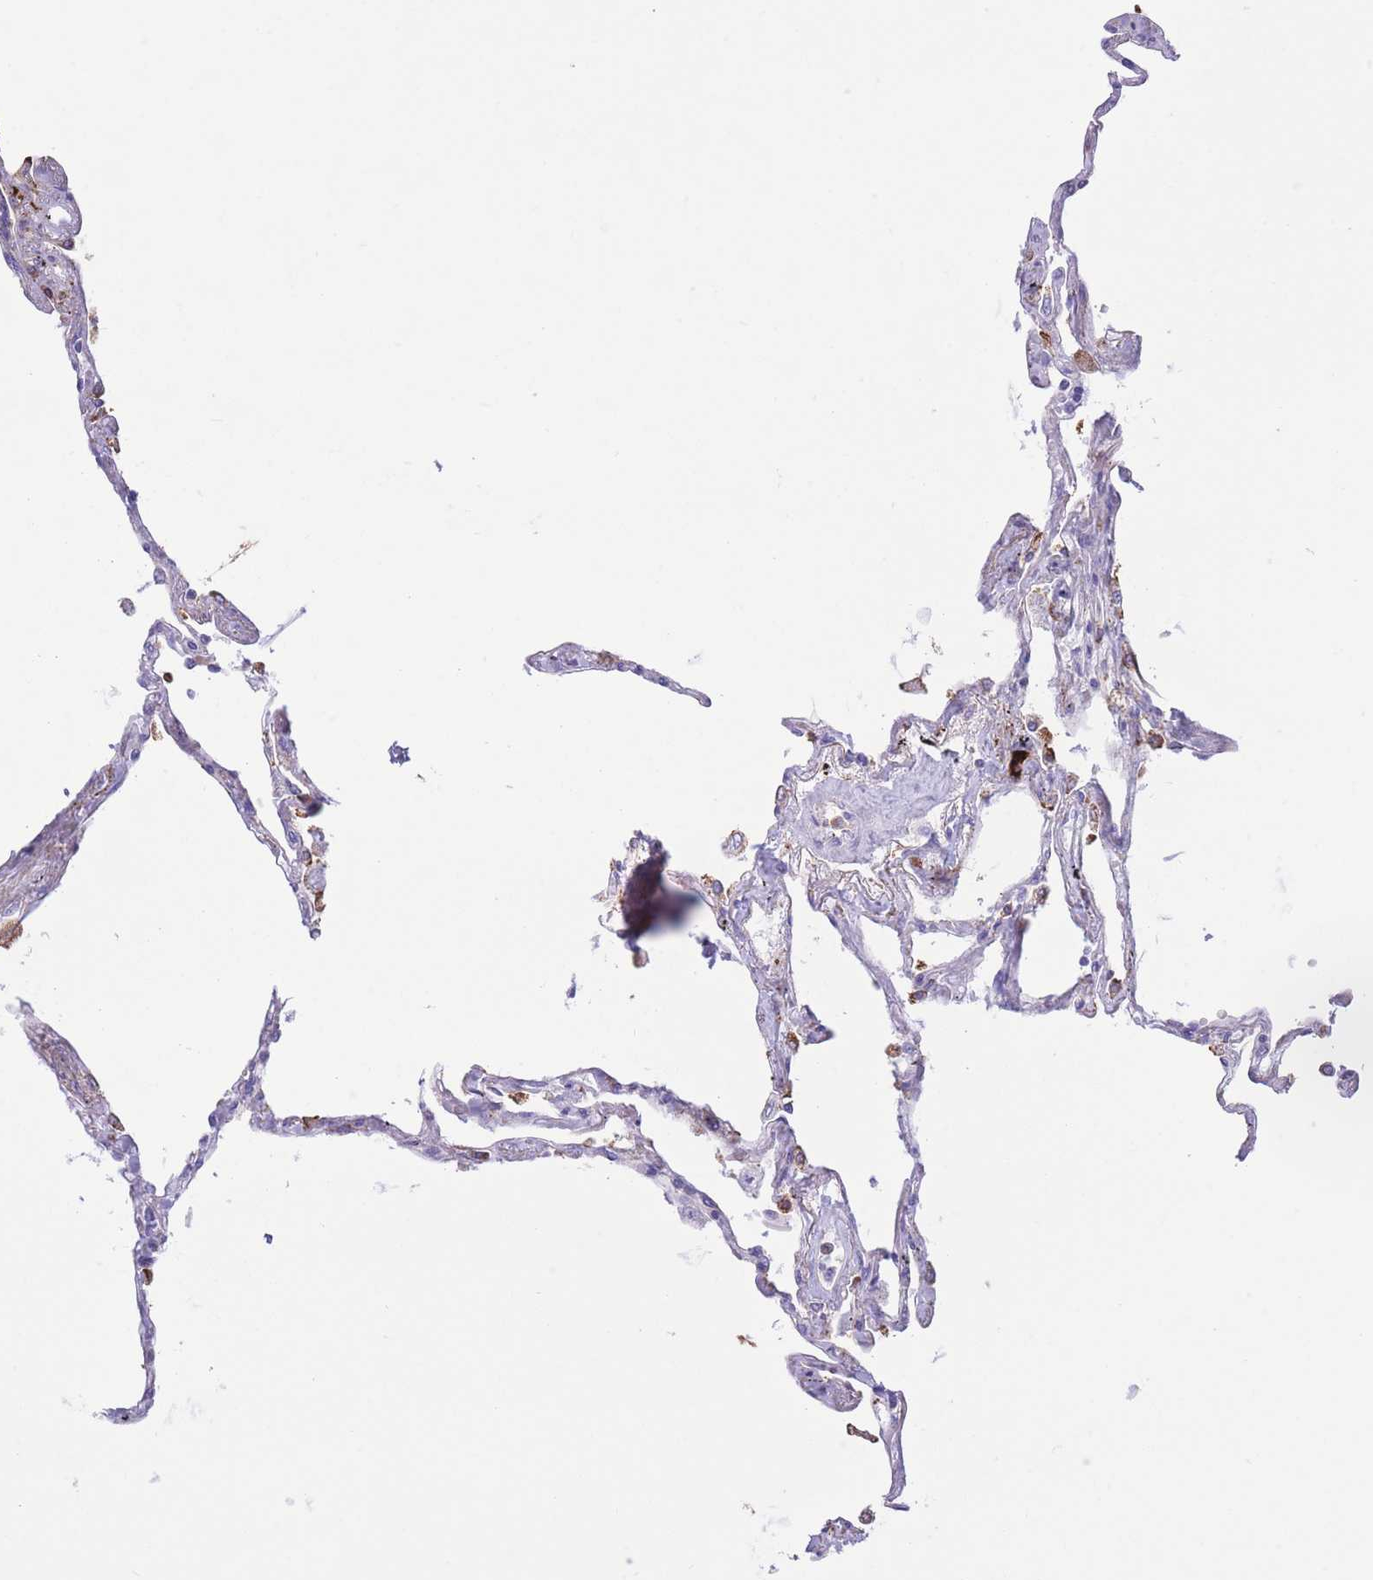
{"staining": {"intensity": "negative", "quantity": "none", "location": "none"}, "tissue": "lung", "cell_type": "Alveolar cells", "image_type": "normal", "snomed": [{"axis": "morphology", "description": "Normal tissue, NOS"}, {"axis": "topography", "description": "Lung"}], "caption": "Immunohistochemistry (IHC) of normal human lung demonstrates no staining in alveolar cells.", "gene": "MYDGF", "patient": {"sex": "female", "age": 67}}